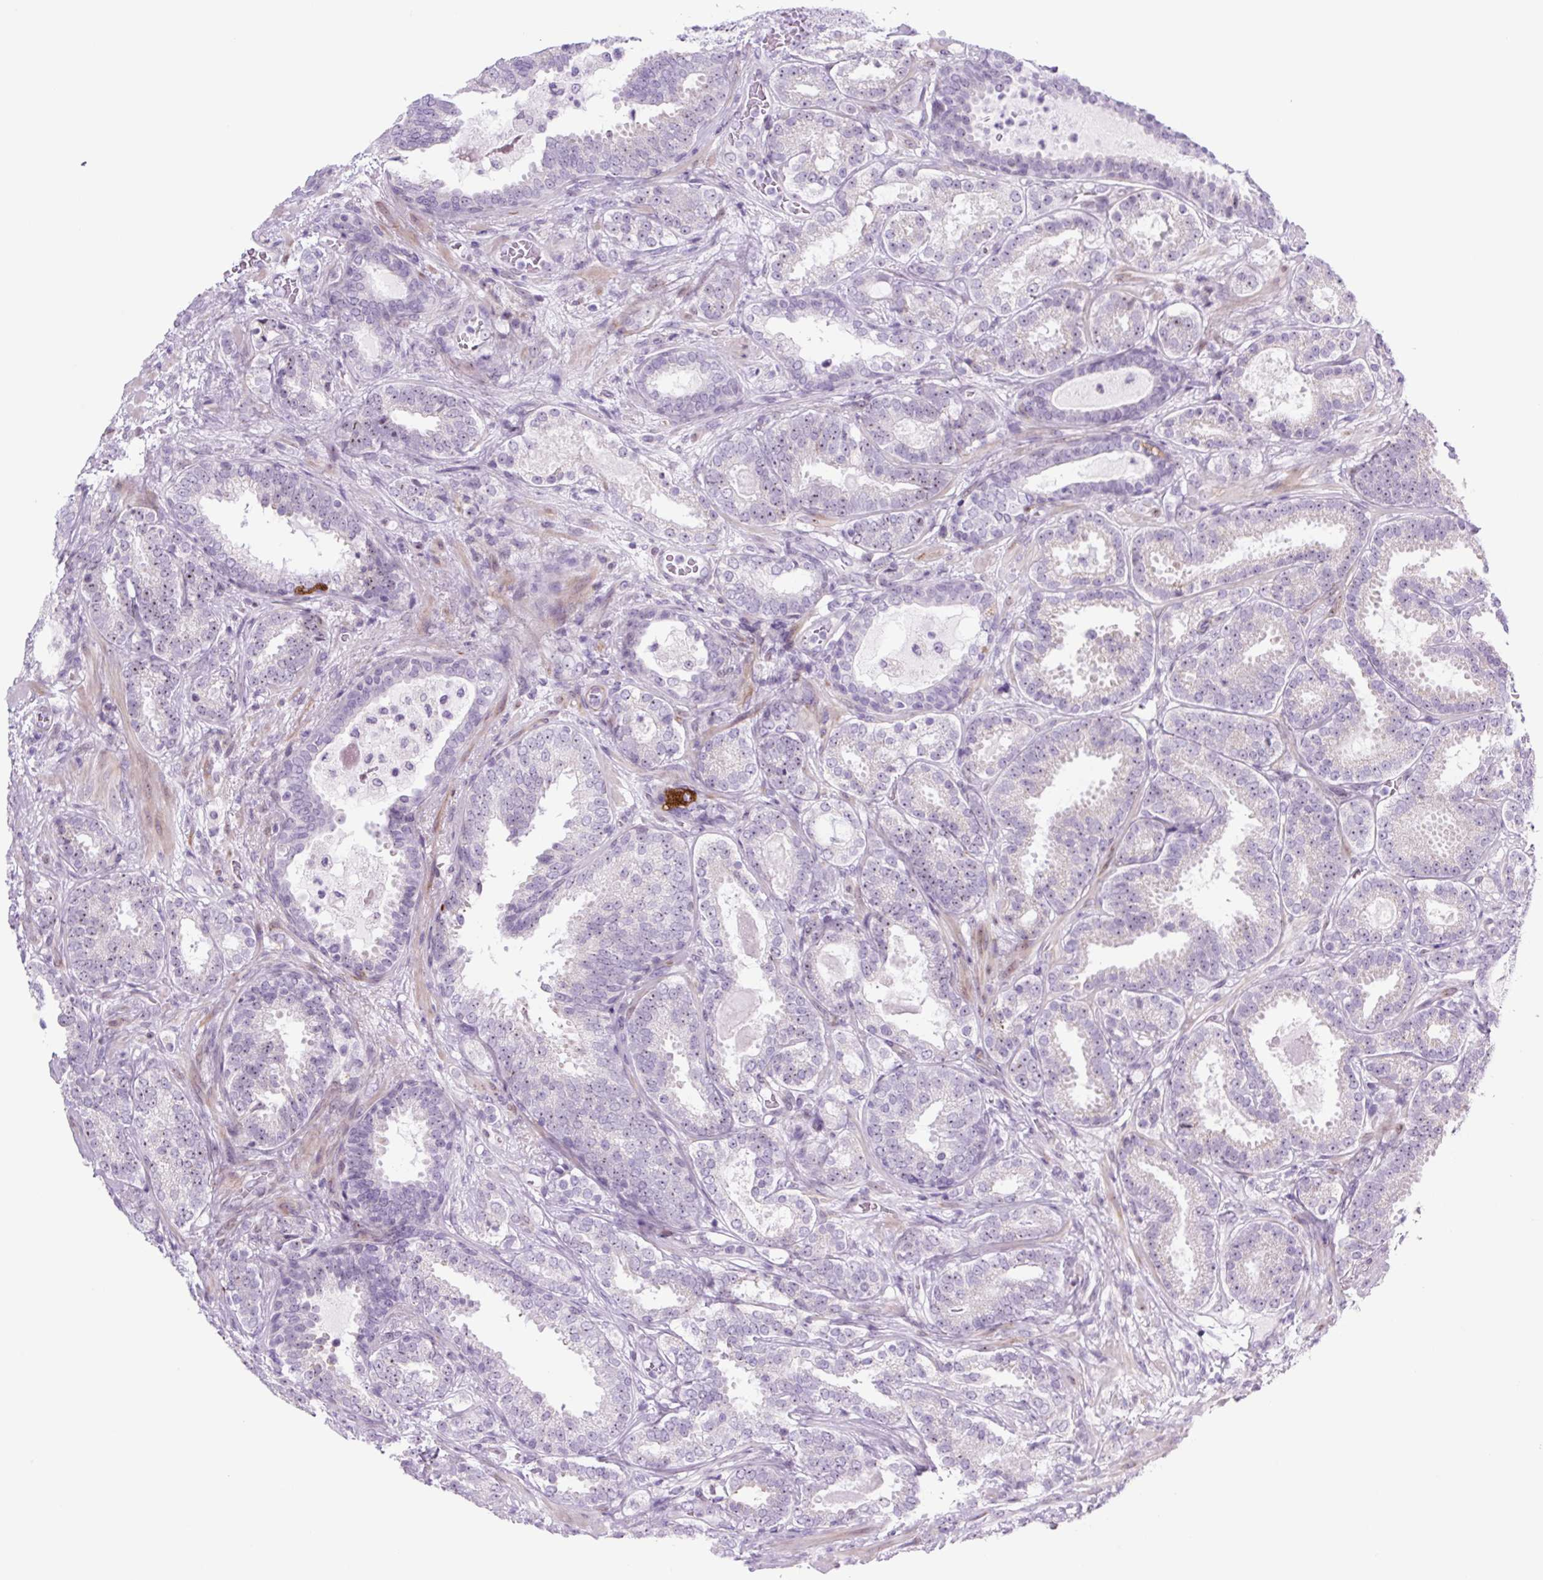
{"staining": {"intensity": "moderate", "quantity": "<25%", "location": "nuclear"}, "tissue": "prostate cancer", "cell_type": "Tumor cells", "image_type": "cancer", "snomed": [{"axis": "morphology", "description": "Adenocarcinoma, High grade"}, {"axis": "topography", "description": "Prostate"}], "caption": "An IHC photomicrograph of tumor tissue is shown. Protein staining in brown highlights moderate nuclear positivity in prostate cancer (high-grade adenocarcinoma) within tumor cells.", "gene": "RRS1", "patient": {"sex": "male", "age": 65}}